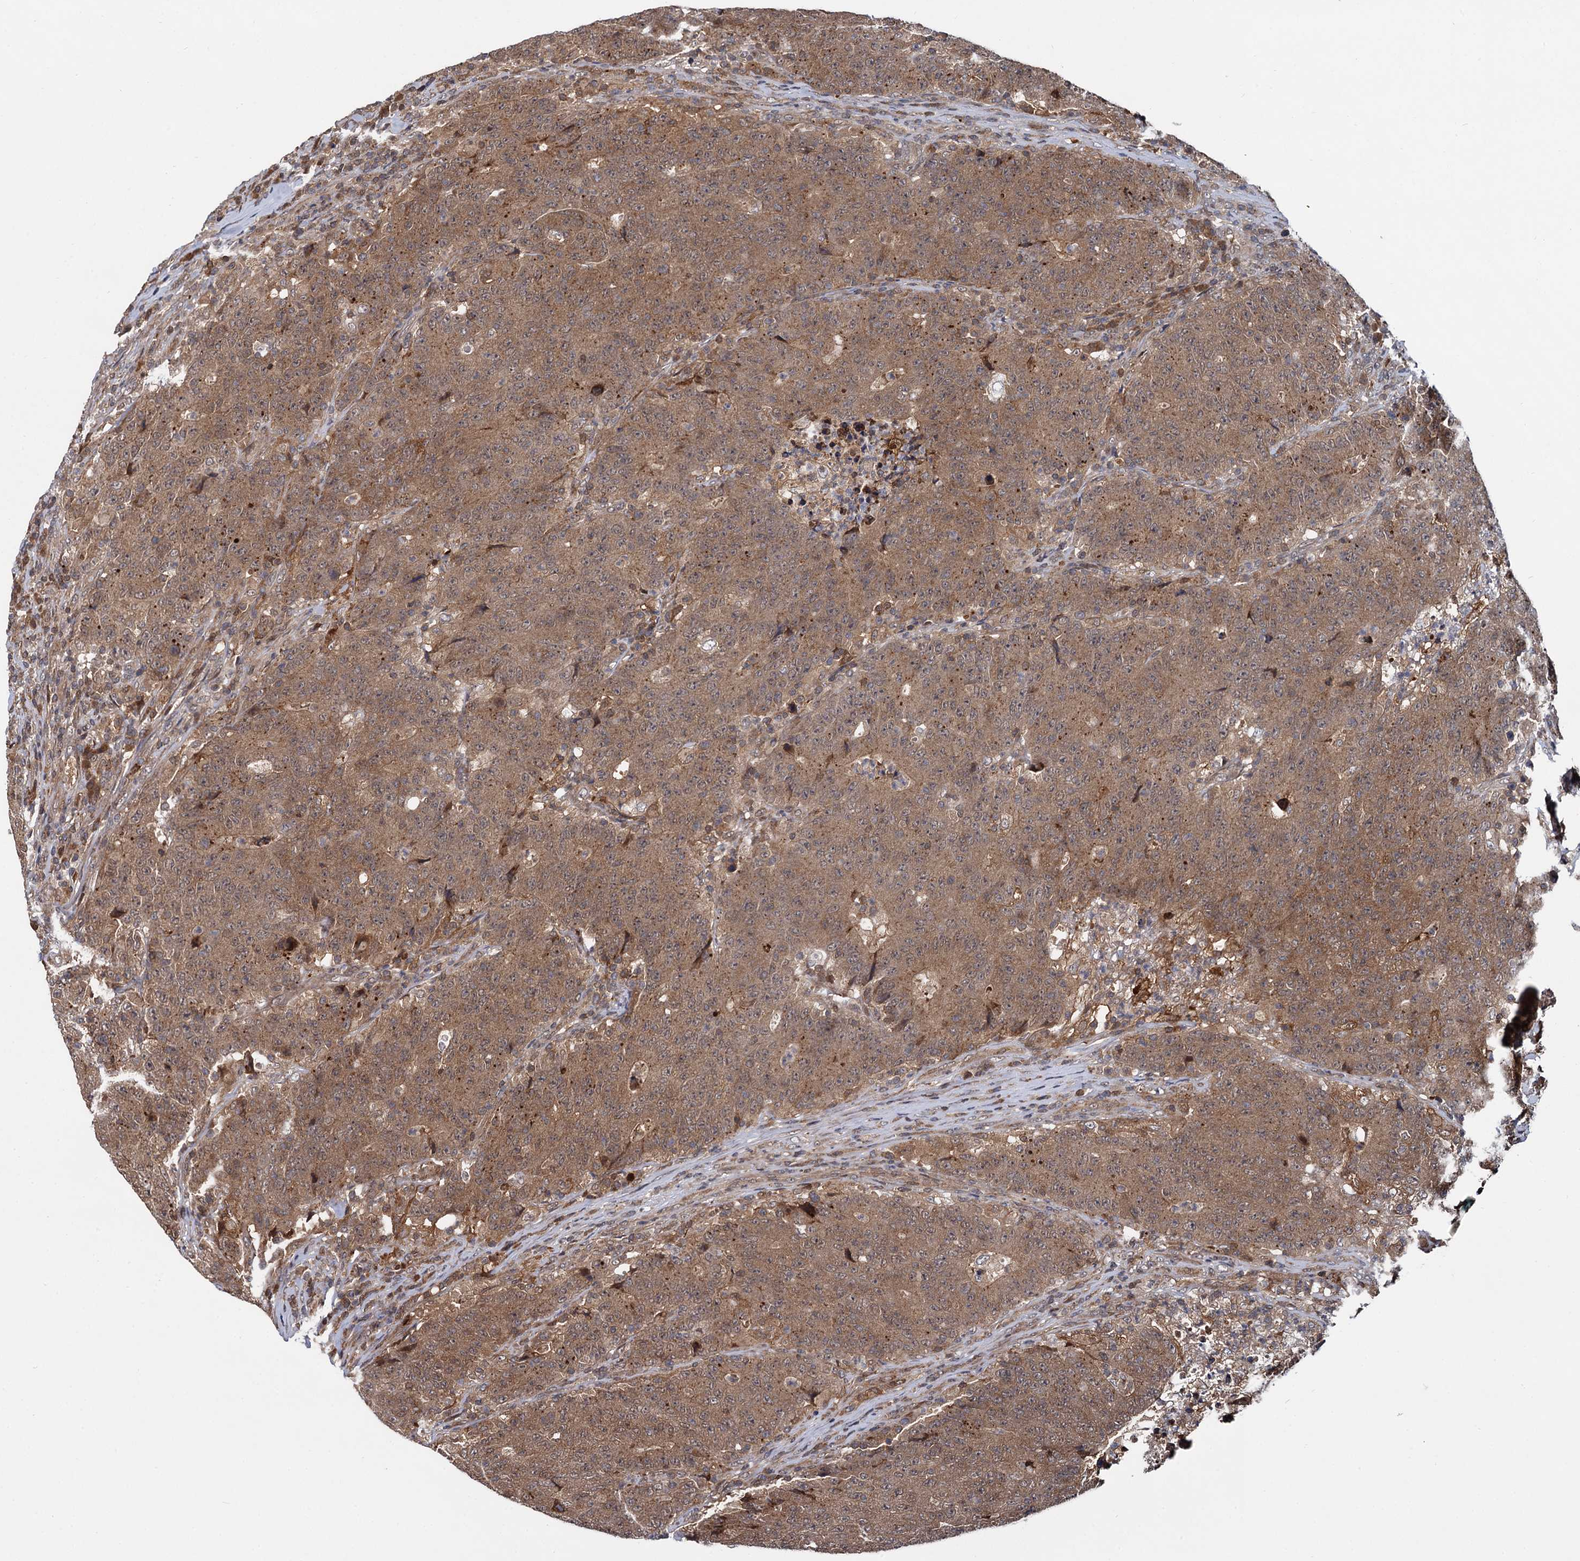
{"staining": {"intensity": "moderate", "quantity": ">75%", "location": "cytoplasmic/membranous"}, "tissue": "colorectal cancer", "cell_type": "Tumor cells", "image_type": "cancer", "snomed": [{"axis": "morphology", "description": "Adenocarcinoma, NOS"}, {"axis": "topography", "description": "Colon"}], "caption": "IHC (DAB (3,3'-diaminobenzidine)) staining of colorectal cancer (adenocarcinoma) reveals moderate cytoplasmic/membranous protein staining in about >75% of tumor cells.", "gene": "SELENOP", "patient": {"sex": "female", "age": 75}}